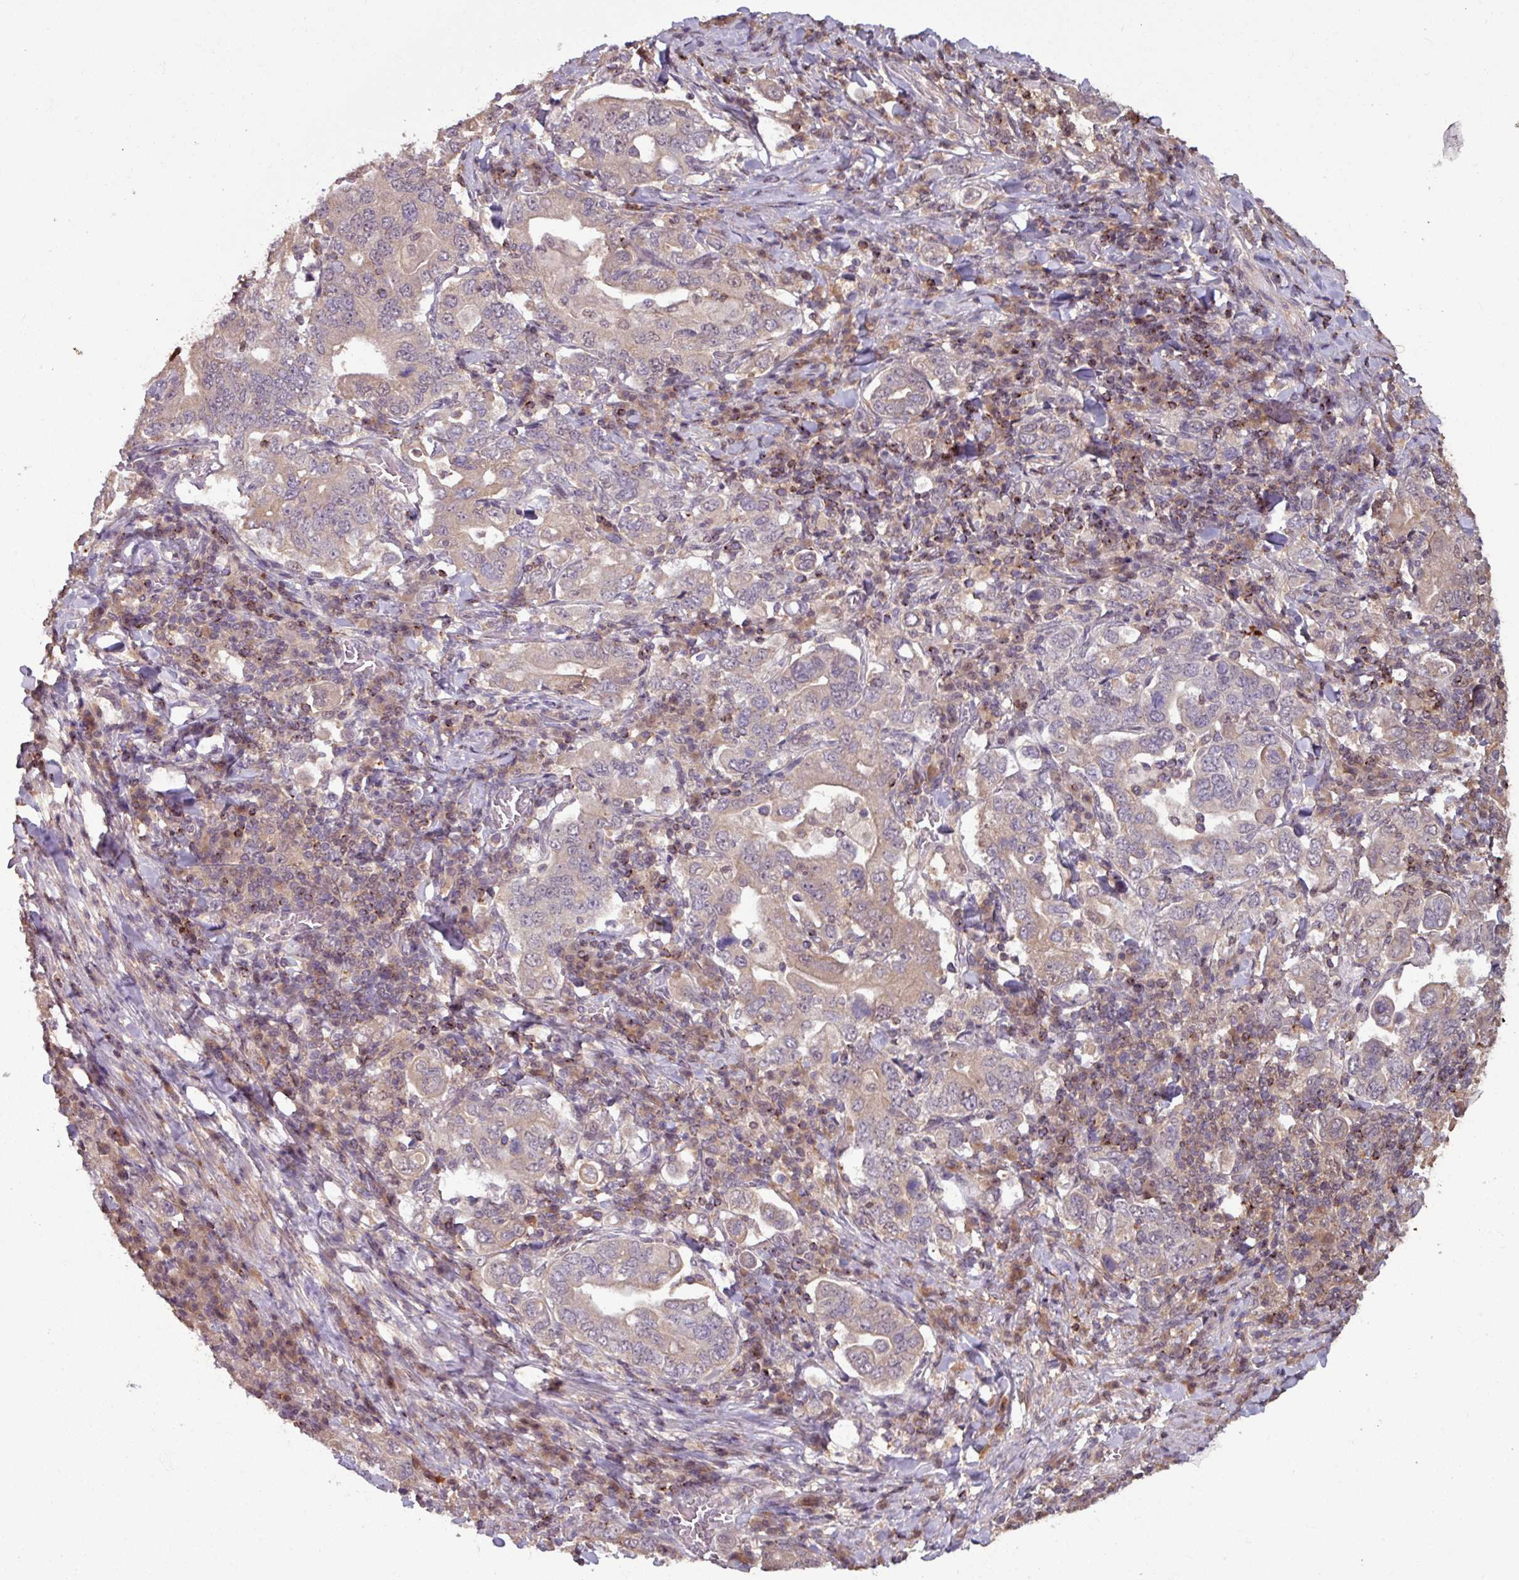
{"staining": {"intensity": "weak", "quantity": "25%-75%", "location": "cytoplasmic/membranous"}, "tissue": "stomach cancer", "cell_type": "Tumor cells", "image_type": "cancer", "snomed": [{"axis": "morphology", "description": "Adenocarcinoma, NOS"}, {"axis": "topography", "description": "Stomach, upper"}, {"axis": "topography", "description": "Stomach"}], "caption": "The micrograph shows a brown stain indicating the presence of a protein in the cytoplasmic/membranous of tumor cells in stomach cancer.", "gene": "OR6B1", "patient": {"sex": "male", "age": 62}}